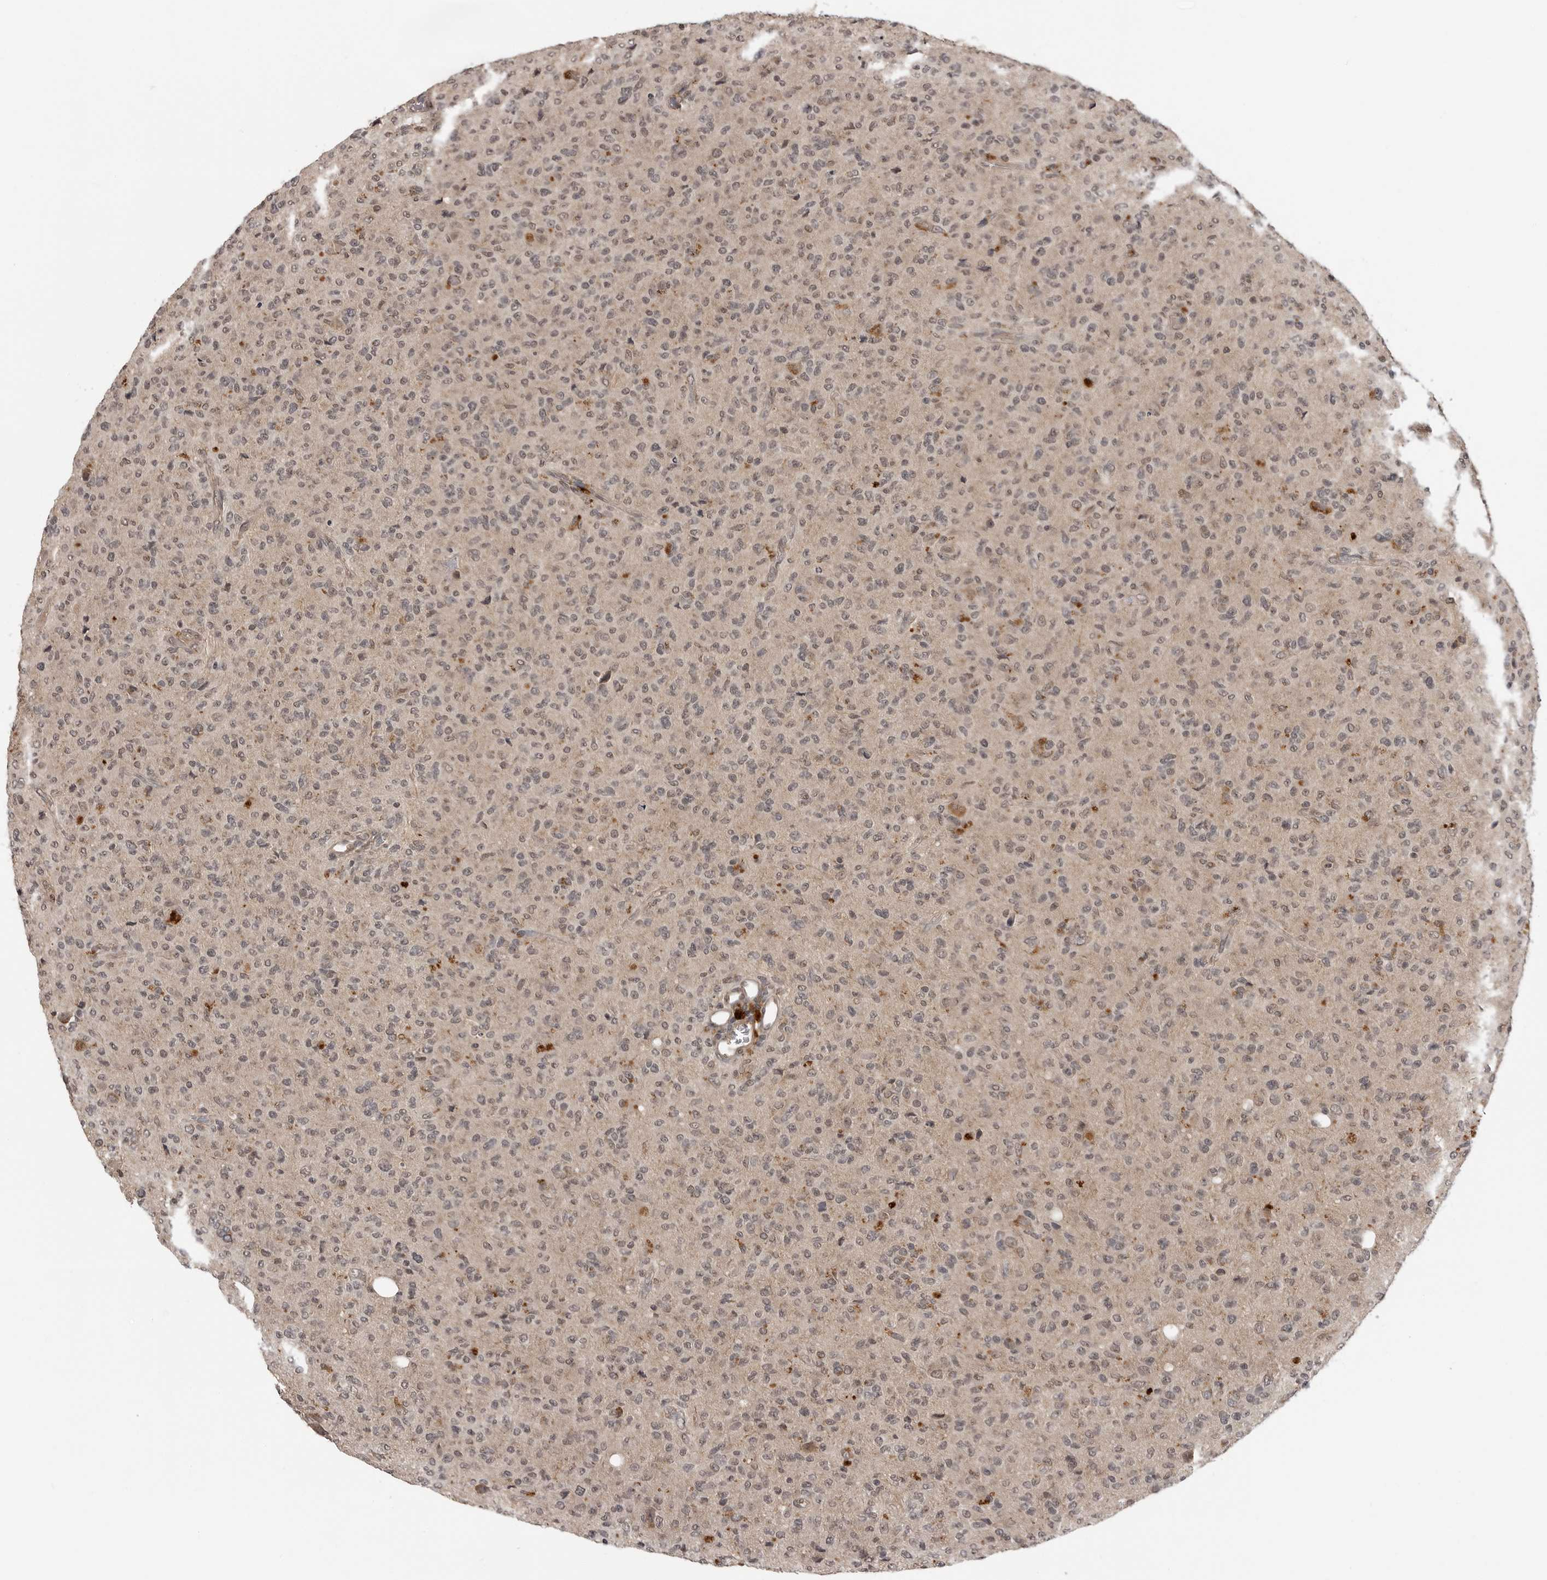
{"staining": {"intensity": "weak", "quantity": "<25%", "location": "nuclear"}, "tissue": "glioma", "cell_type": "Tumor cells", "image_type": "cancer", "snomed": [{"axis": "morphology", "description": "Glioma, malignant, High grade"}, {"axis": "topography", "description": "Brain"}], "caption": "DAB (3,3'-diaminobenzidine) immunohistochemical staining of human malignant glioma (high-grade) demonstrates no significant staining in tumor cells.", "gene": "IL24", "patient": {"sex": "female", "age": 57}}